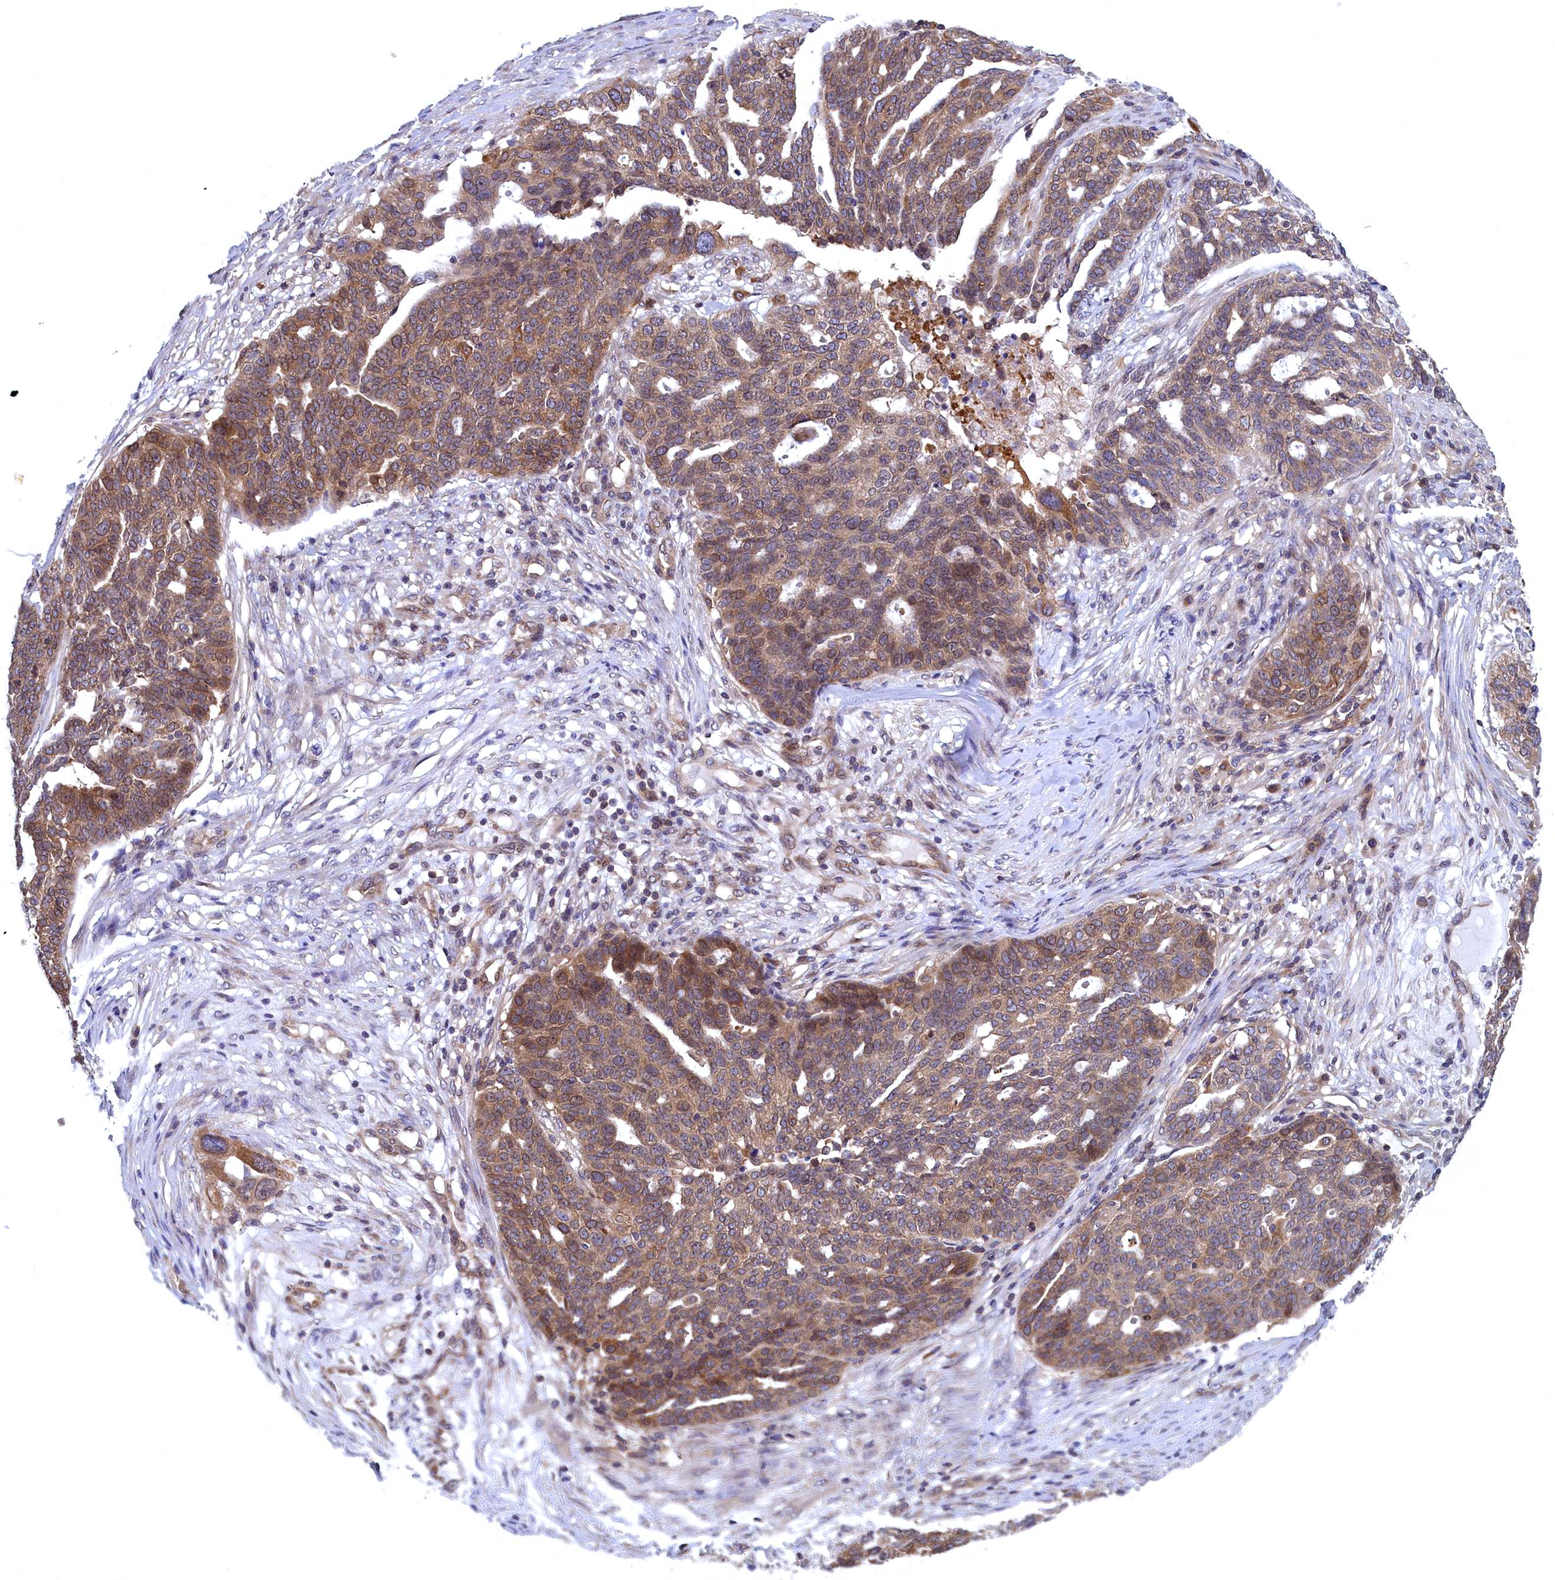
{"staining": {"intensity": "moderate", "quantity": ">75%", "location": "cytoplasmic/membranous,nuclear"}, "tissue": "ovarian cancer", "cell_type": "Tumor cells", "image_type": "cancer", "snomed": [{"axis": "morphology", "description": "Cystadenocarcinoma, serous, NOS"}, {"axis": "topography", "description": "Ovary"}], "caption": "IHC photomicrograph of neoplastic tissue: human serous cystadenocarcinoma (ovarian) stained using immunohistochemistry (IHC) reveals medium levels of moderate protein expression localized specifically in the cytoplasmic/membranous and nuclear of tumor cells, appearing as a cytoplasmic/membranous and nuclear brown color.", "gene": "NAA10", "patient": {"sex": "female", "age": 59}}